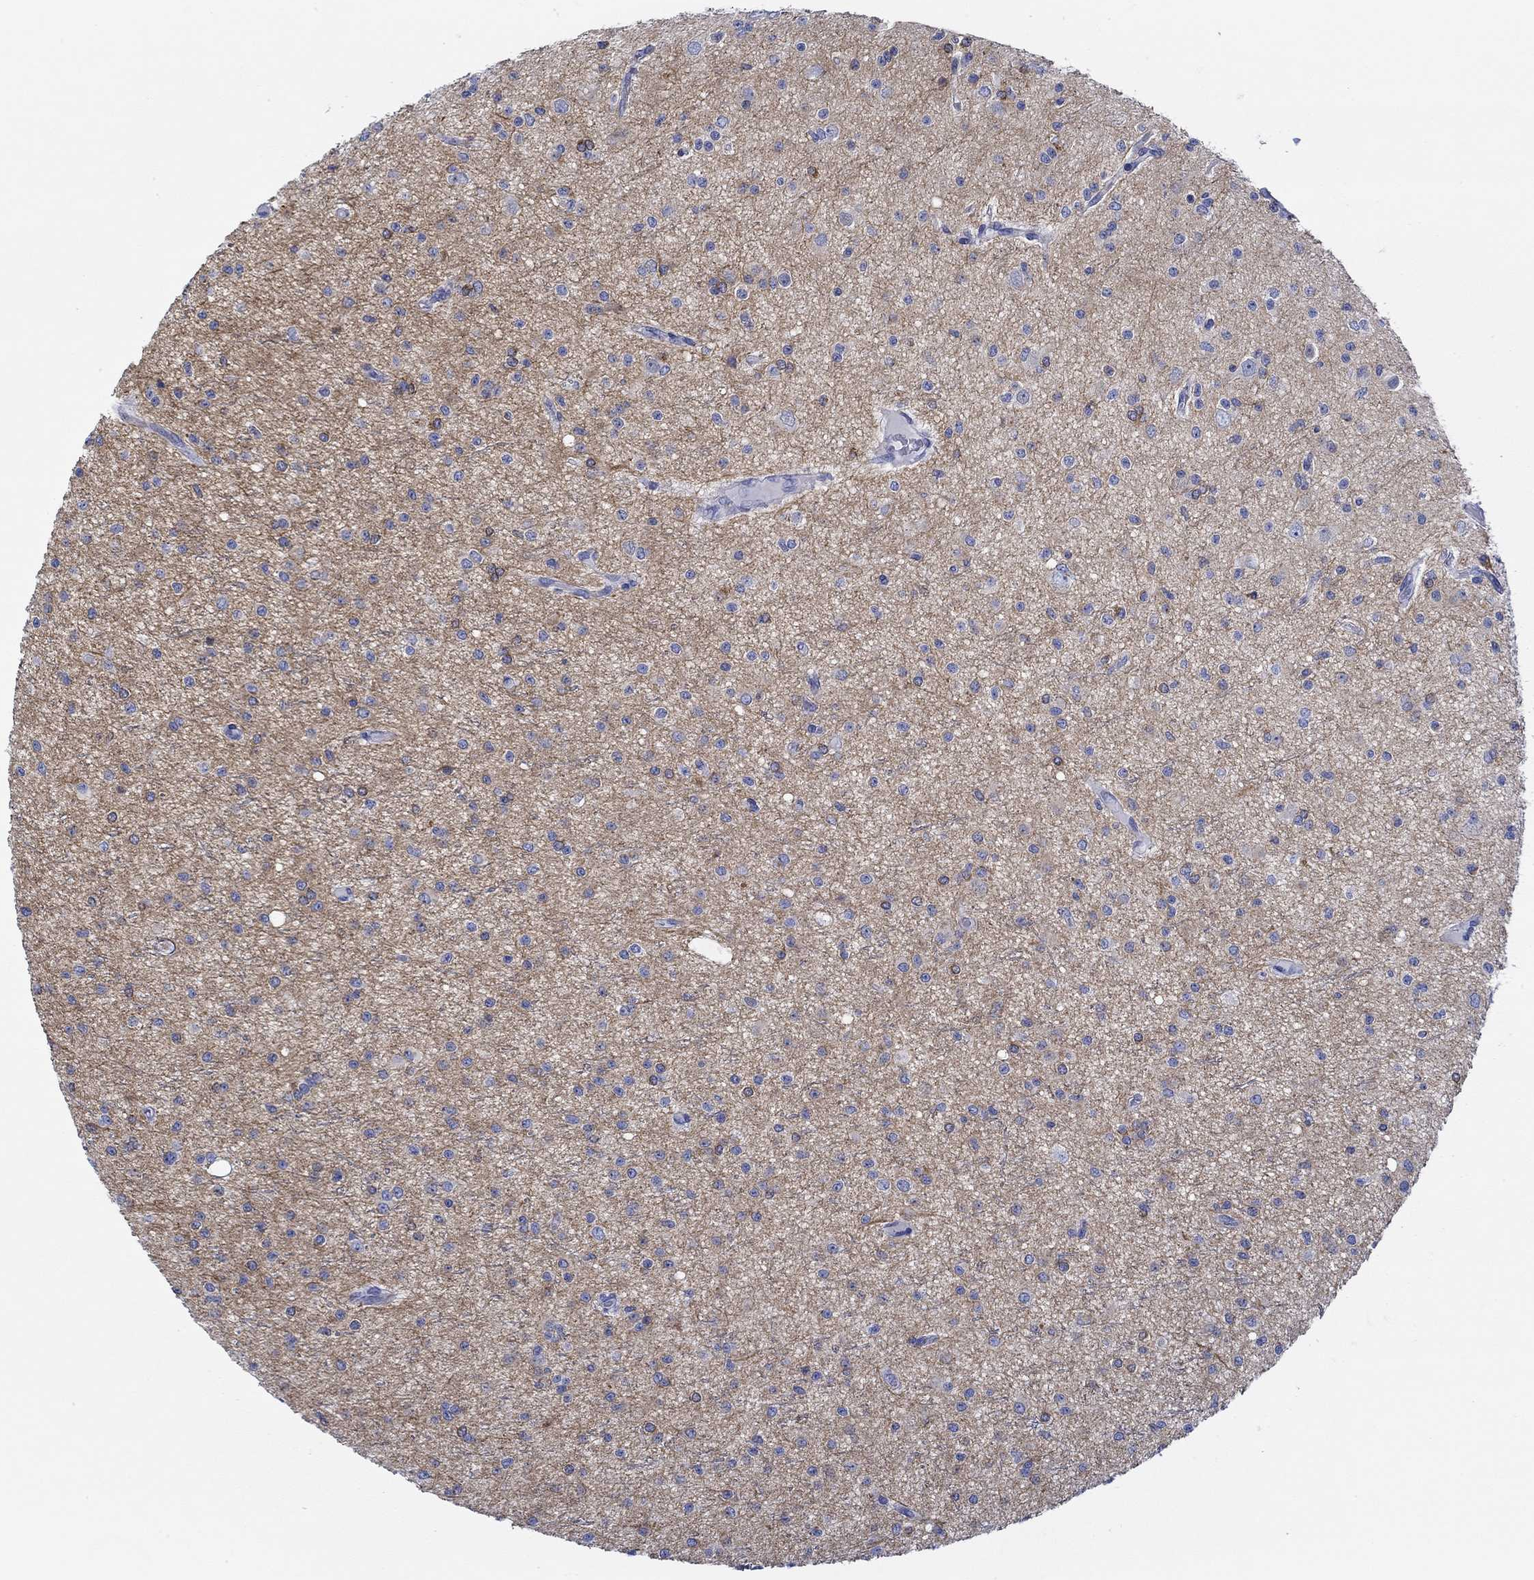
{"staining": {"intensity": "negative", "quantity": "none", "location": "none"}, "tissue": "glioma", "cell_type": "Tumor cells", "image_type": "cancer", "snomed": [{"axis": "morphology", "description": "Glioma, malignant, Low grade"}, {"axis": "topography", "description": "Brain"}], "caption": "Image shows no protein positivity in tumor cells of glioma tissue.", "gene": "IGFBP6", "patient": {"sex": "male", "age": 27}}